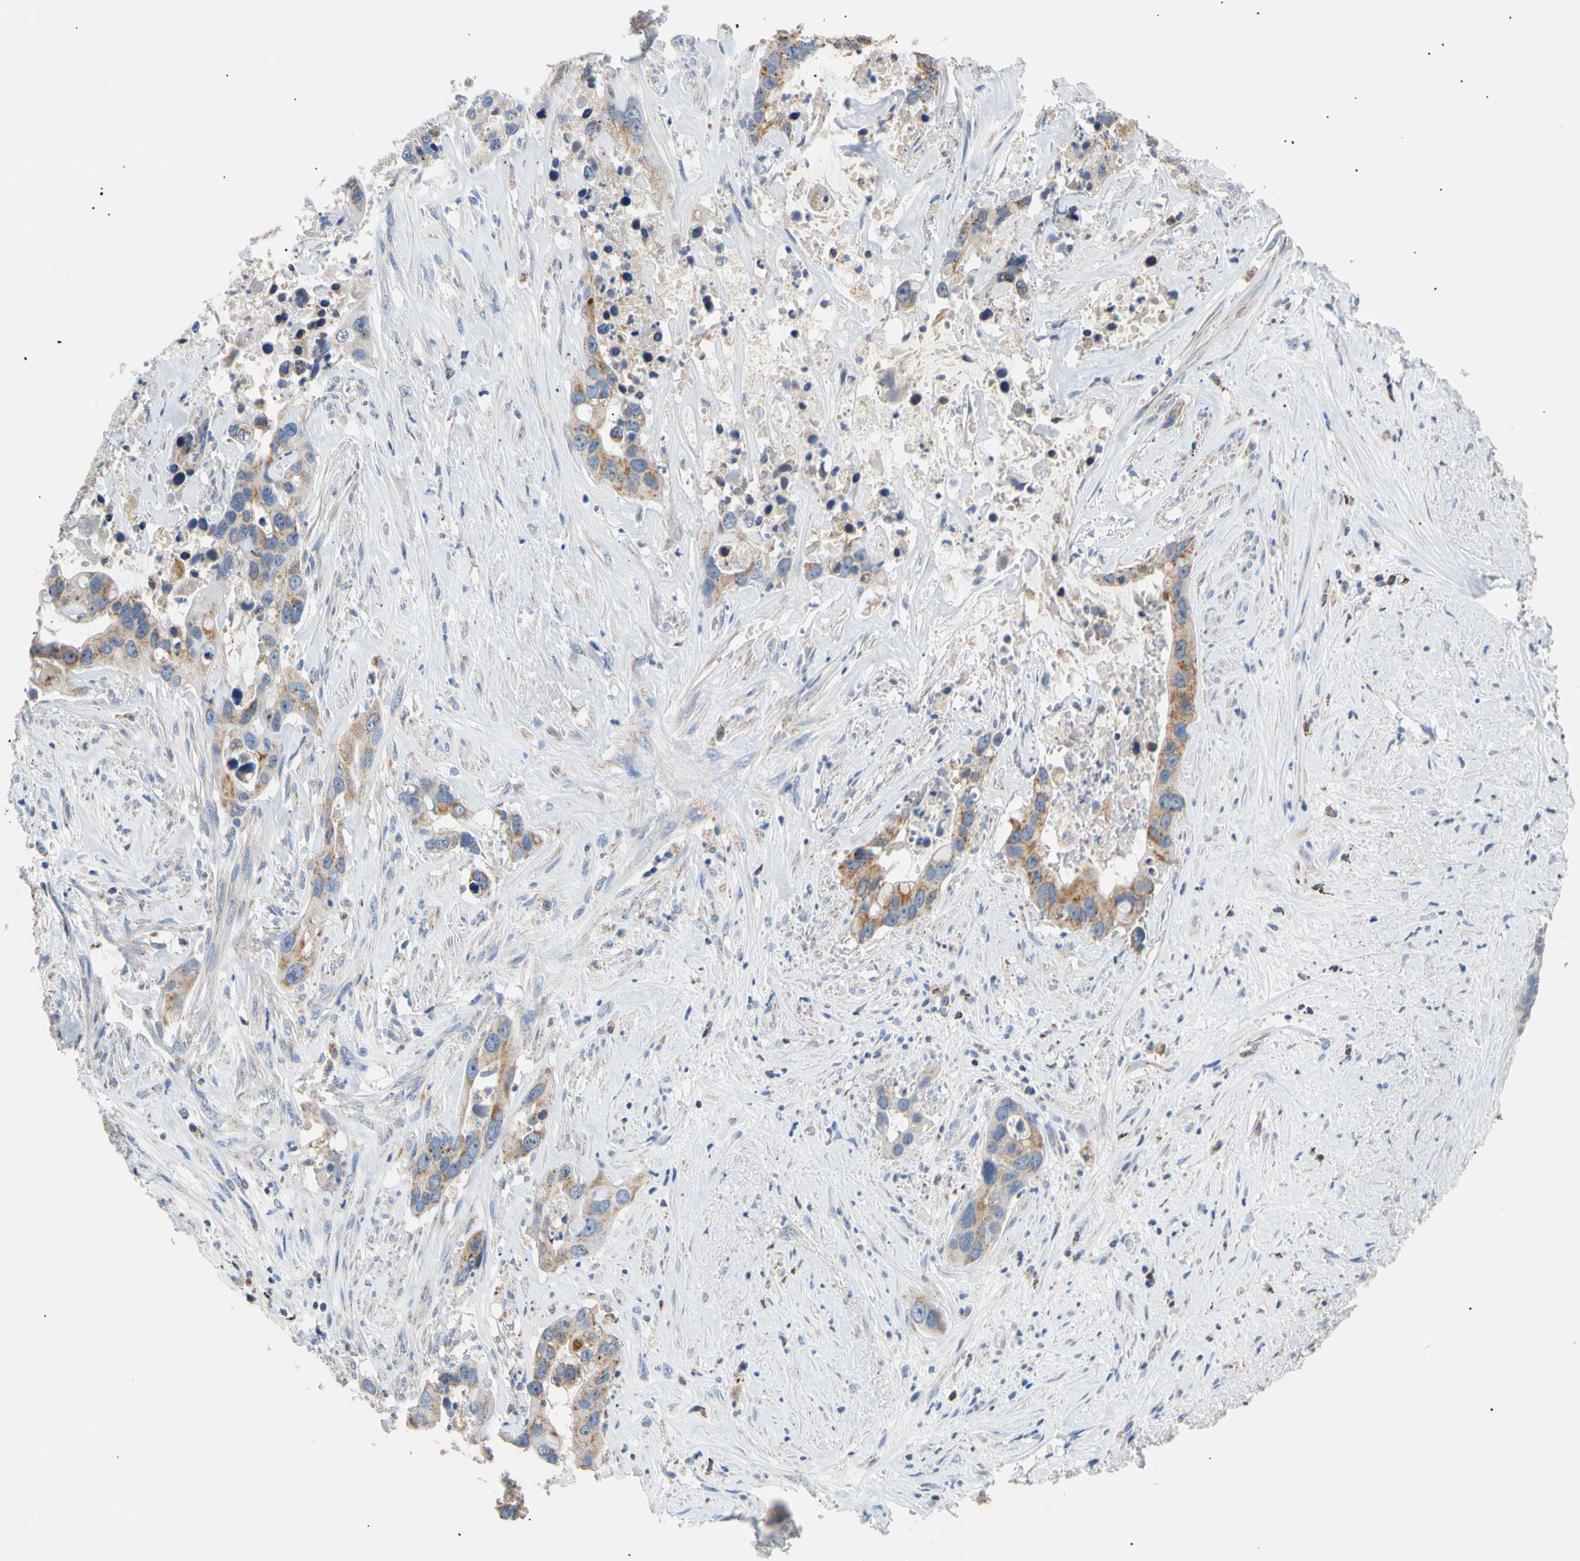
{"staining": {"intensity": "moderate", "quantity": "25%-75%", "location": "cytoplasmic/membranous"}, "tissue": "liver cancer", "cell_type": "Tumor cells", "image_type": "cancer", "snomed": [{"axis": "morphology", "description": "Cholangiocarcinoma"}, {"axis": "topography", "description": "Liver"}], "caption": "Cholangiocarcinoma (liver) tissue demonstrates moderate cytoplasmic/membranous expression in about 25%-75% of tumor cells", "gene": "ACAT1", "patient": {"sex": "female", "age": 65}}